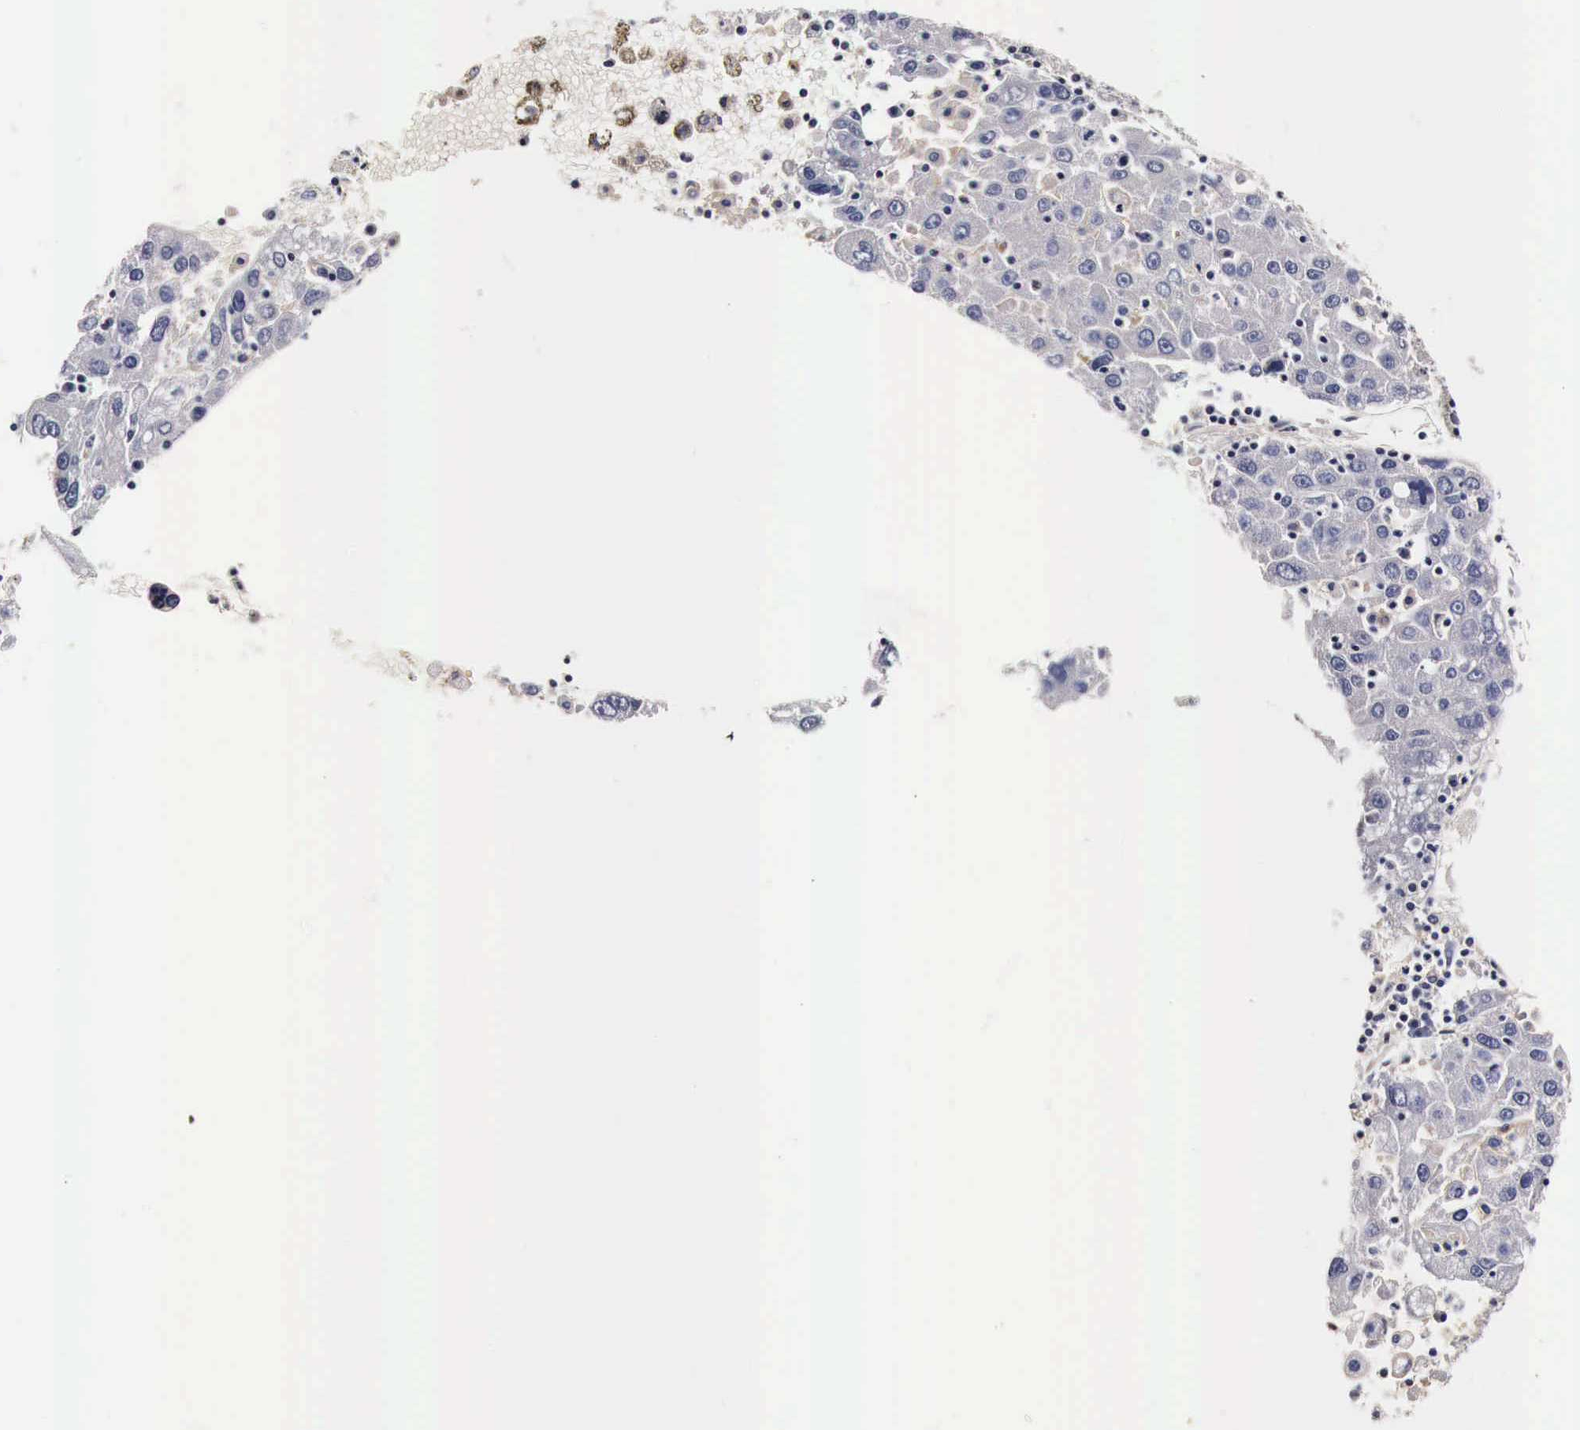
{"staining": {"intensity": "negative", "quantity": "none", "location": "none"}, "tissue": "liver cancer", "cell_type": "Tumor cells", "image_type": "cancer", "snomed": [{"axis": "morphology", "description": "Carcinoma, Hepatocellular, NOS"}, {"axis": "topography", "description": "Liver"}], "caption": "Immunohistochemistry (IHC) micrograph of human liver cancer (hepatocellular carcinoma) stained for a protein (brown), which reveals no expression in tumor cells.", "gene": "RP2", "patient": {"sex": "male", "age": 49}}